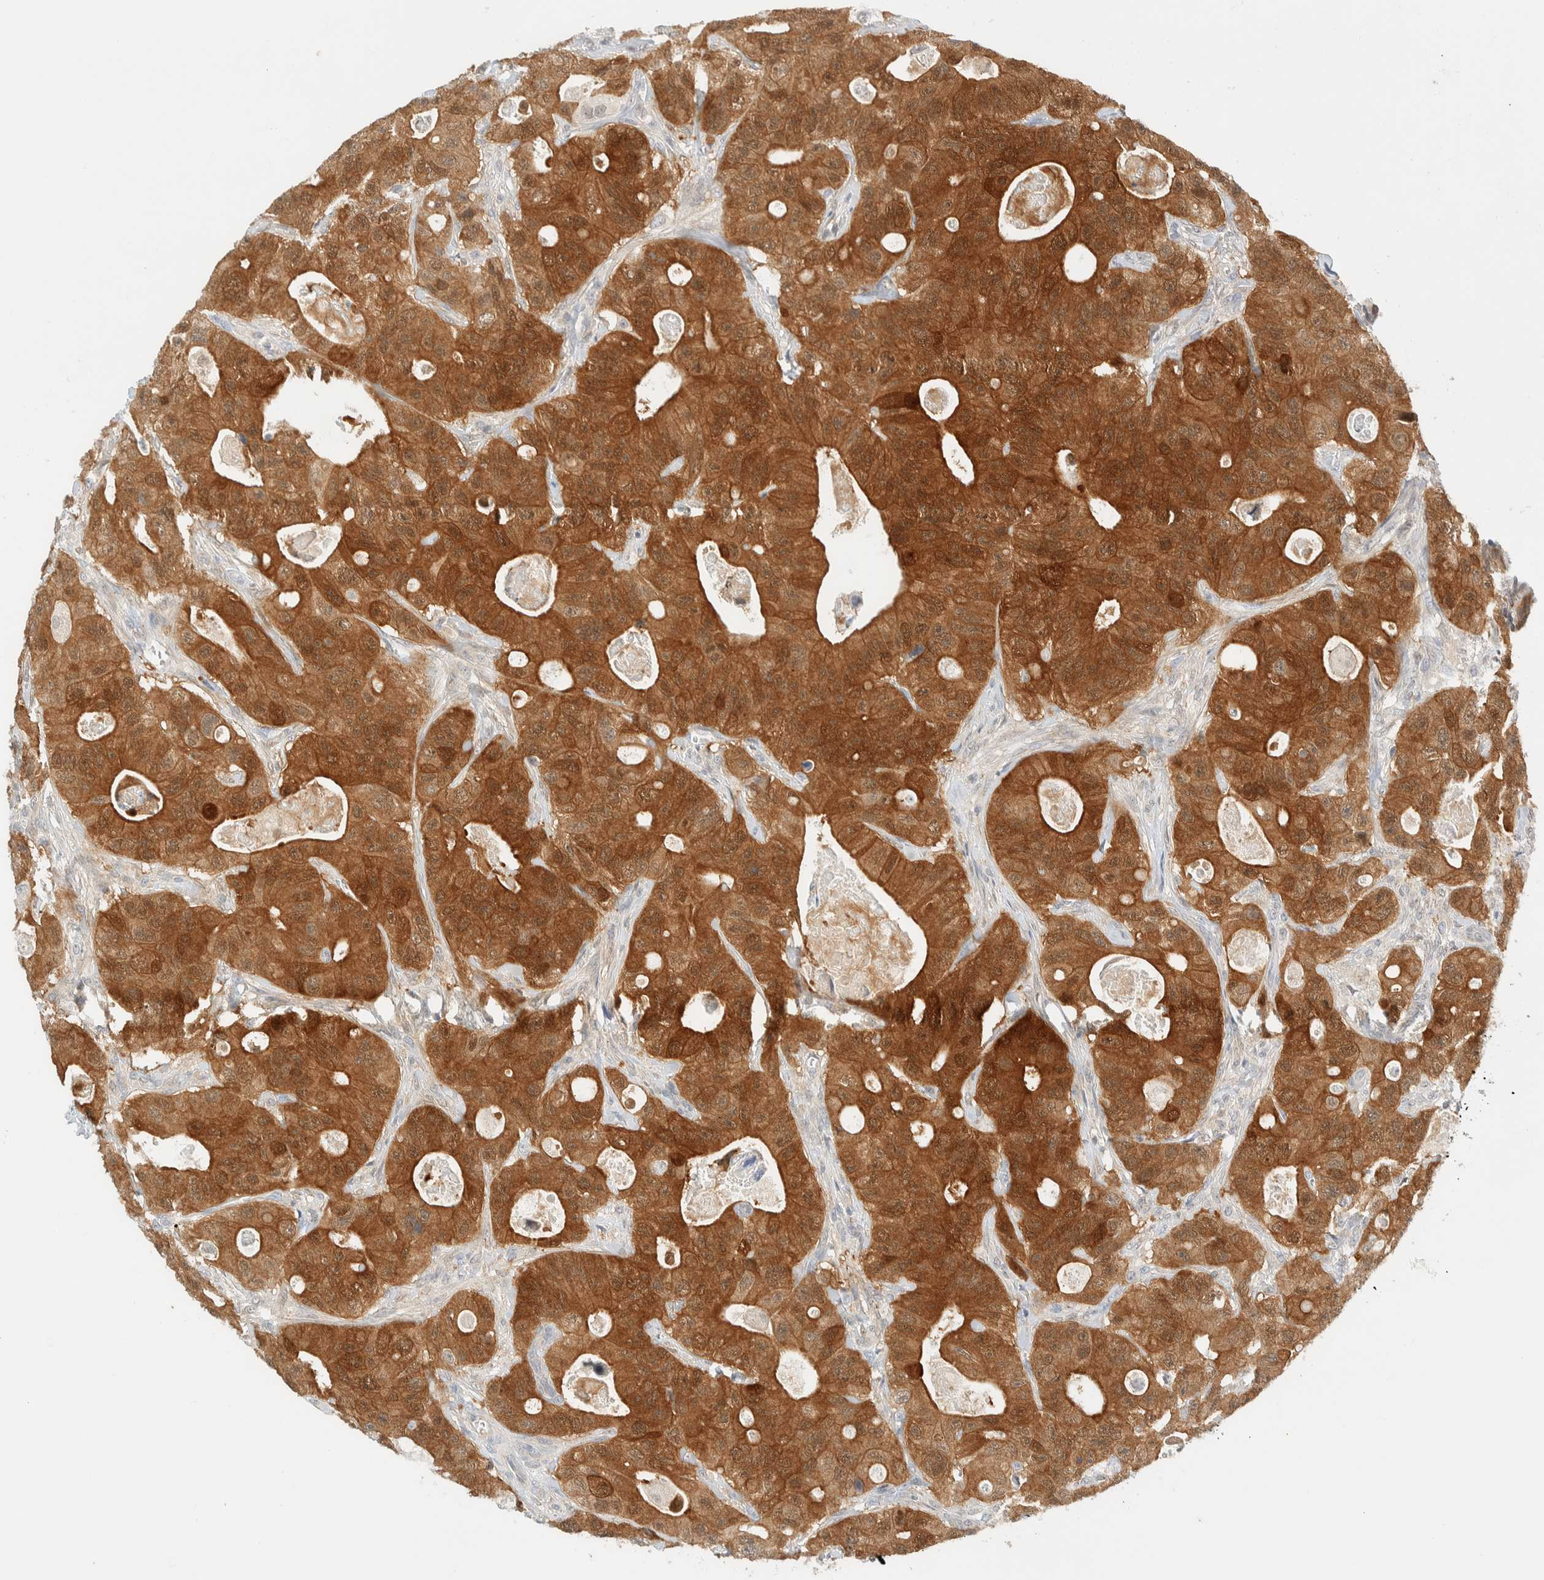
{"staining": {"intensity": "strong", "quantity": ">75%", "location": "cytoplasmic/membranous"}, "tissue": "colorectal cancer", "cell_type": "Tumor cells", "image_type": "cancer", "snomed": [{"axis": "morphology", "description": "Adenocarcinoma, NOS"}, {"axis": "topography", "description": "Colon"}], "caption": "Immunohistochemistry histopathology image of neoplastic tissue: human colorectal cancer (adenocarcinoma) stained using IHC demonstrates high levels of strong protein expression localized specifically in the cytoplasmic/membranous of tumor cells, appearing as a cytoplasmic/membranous brown color.", "gene": "PCYT2", "patient": {"sex": "female", "age": 46}}